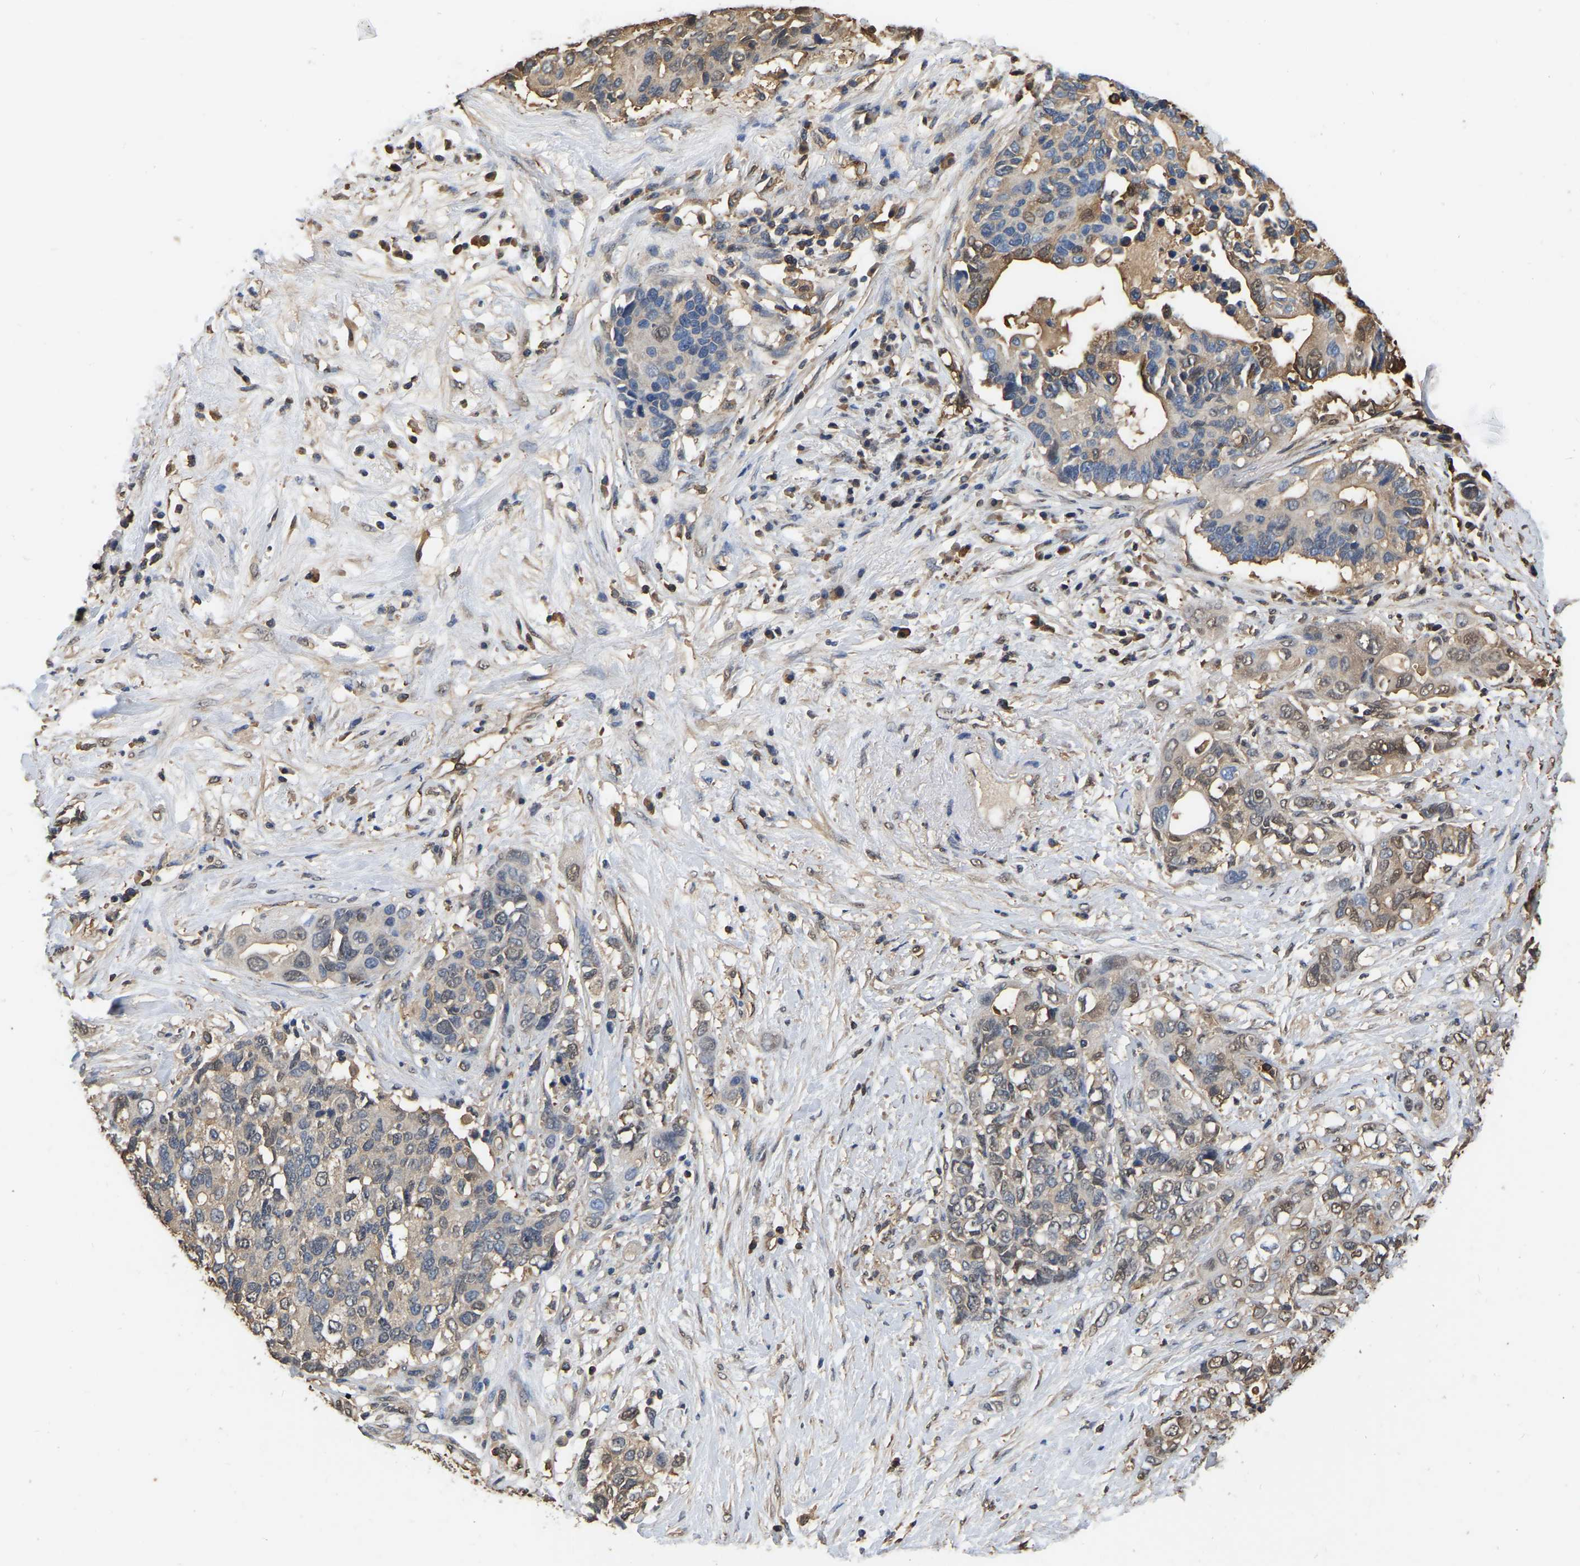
{"staining": {"intensity": "moderate", "quantity": "<25%", "location": "cytoplasmic/membranous"}, "tissue": "pancreatic cancer", "cell_type": "Tumor cells", "image_type": "cancer", "snomed": [{"axis": "morphology", "description": "Adenocarcinoma, NOS"}, {"axis": "topography", "description": "Pancreas"}], "caption": "IHC histopathology image of neoplastic tissue: human pancreatic cancer (adenocarcinoma) stained using immunohistochemistry (IHC) reveals low levels of moderate protein expression localized specifically in the cytoplasmic/membranous of tumor cells, appearing as a cytoplasmic/membranous brown color.", "gene": "LDHB", "patient": {"sex": "female", "age": 56}}